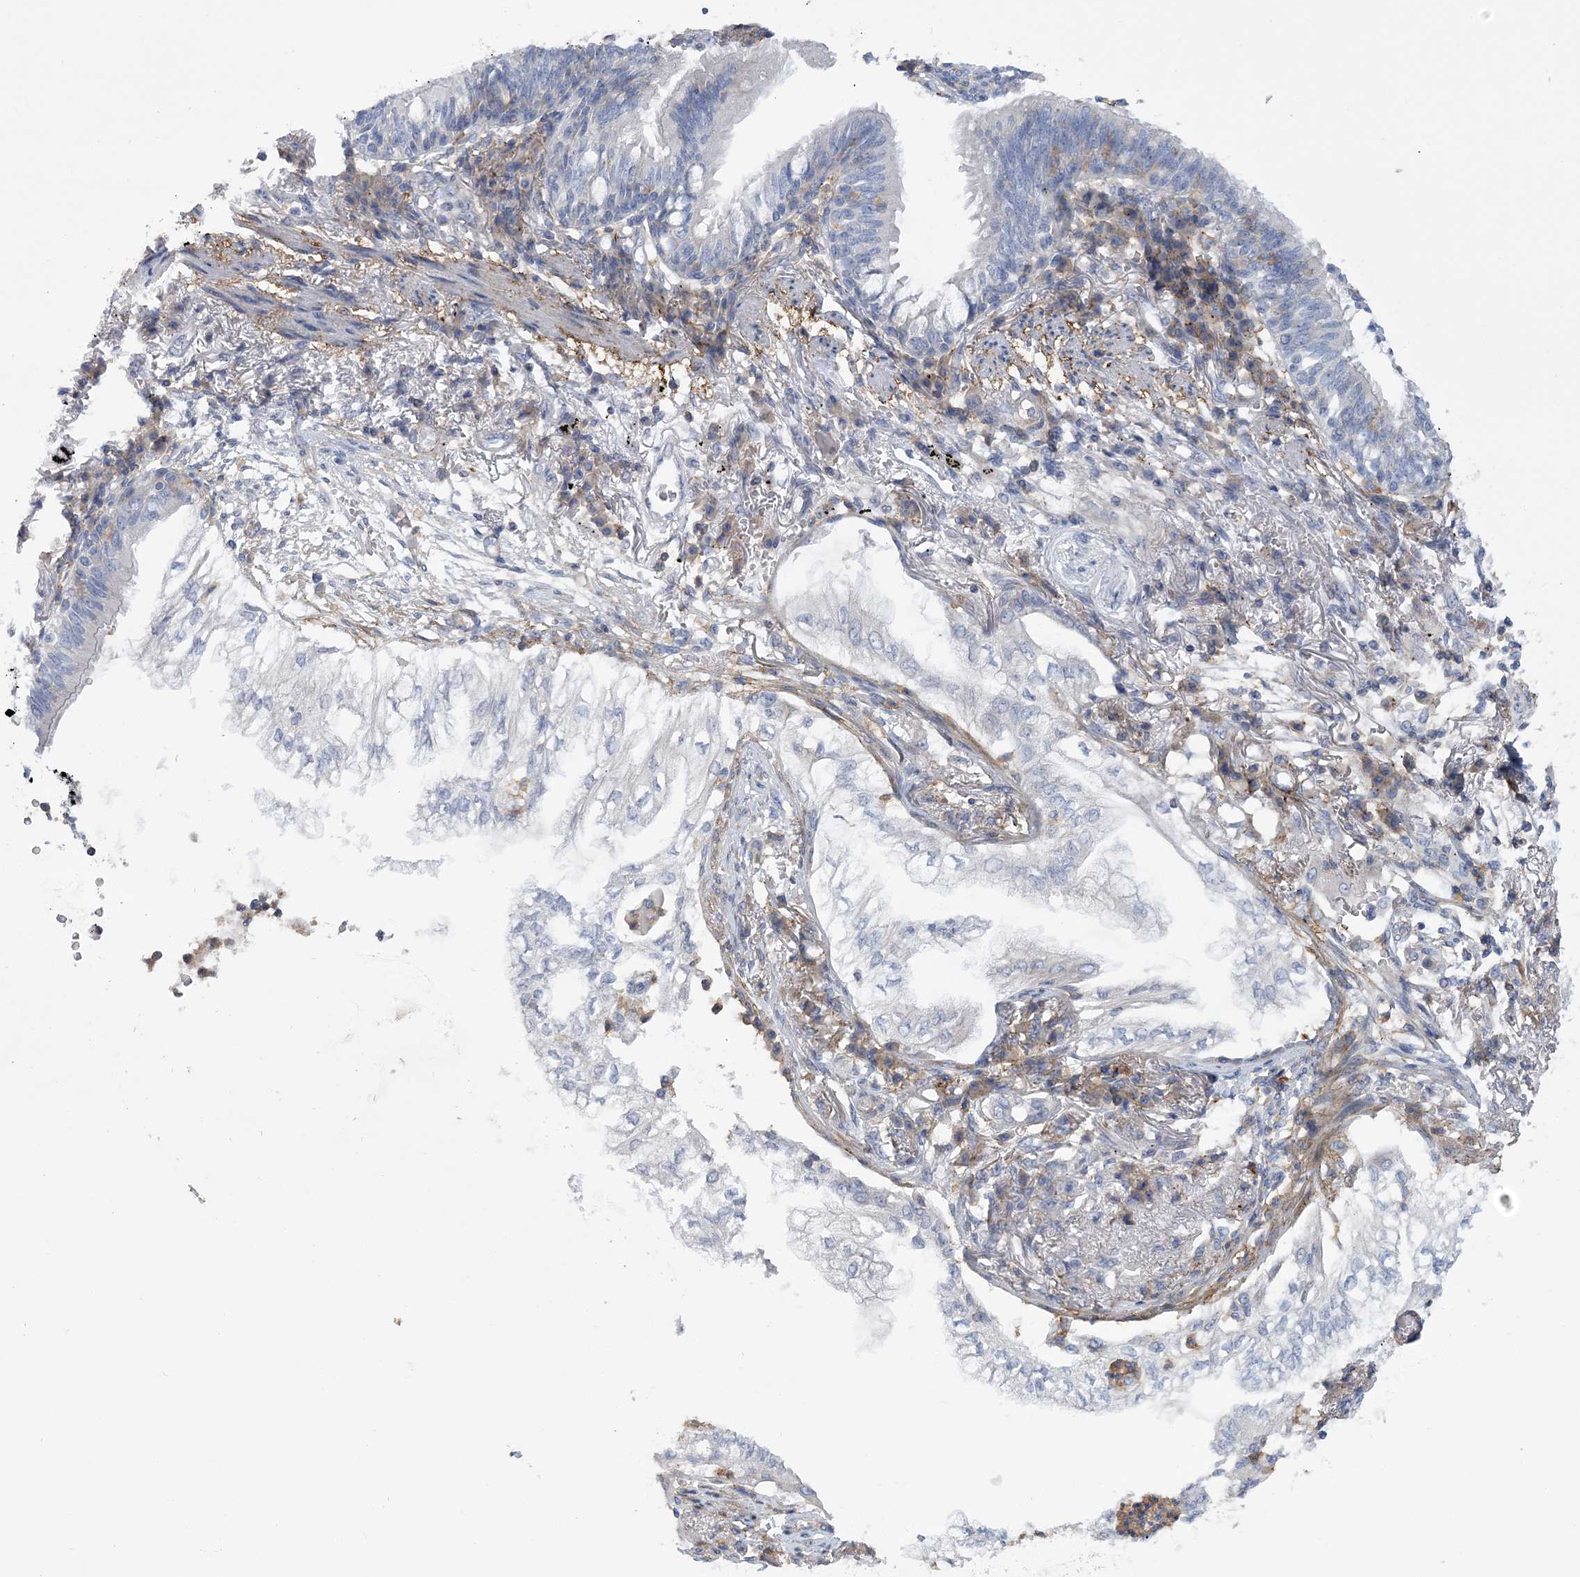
{"staining": {"intensity": "negative", "quantity": "none", "location": "none"}, "tissue": "lung cancer", "cell_type": "Tumor cells", "image_type": "cancer", "snomed": [{"axis": "morphology", "description": "Adenocarcinoma, NOS"}, {"axis": "topography", "description": "Lung"}], "caption": "Photomicrograph shows no protein expression in tumor cells of lung cancer (adenocarcinoma) tissue. (Brightfield microscopy of DAB (3,3'-diaminobenzidine) IHC at high magnification).", "gene": "ARSJ", "patient": {"sex": "female", "age": 70}}